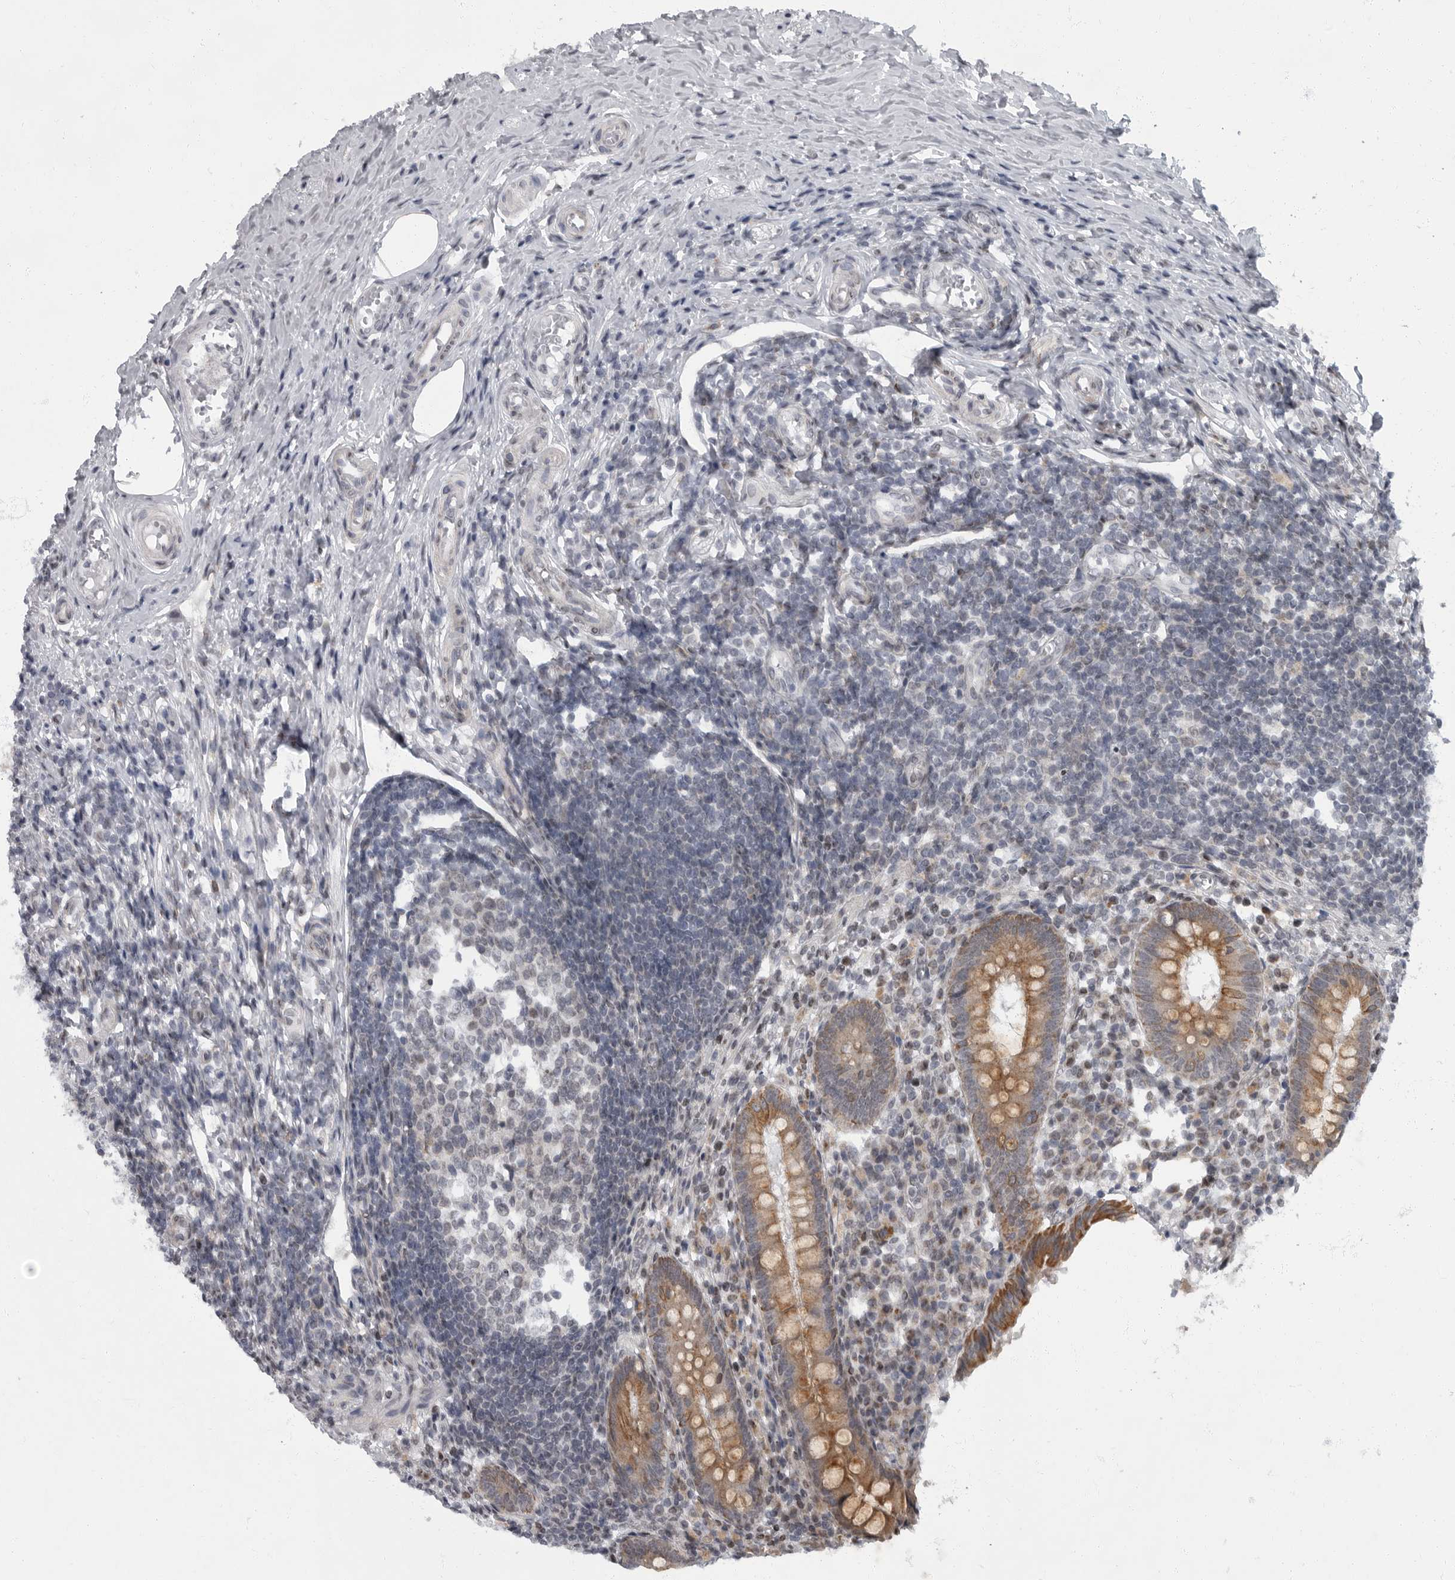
{"staining": {"intensity": "moderate", "quantity": ">75%", "location": "cytoplasmic/membranous"}, "tissue": "appendix", "cell_type": "Glandular cells", "image_type": "normal", "snomed": [{"axis": "morphology", "description": "Normal tissue, NOS"}, {"axis": "topography", "description": "Appendix"}], "caption": "This photomicrograph exhibits IHC staining of normal appendix, with medium moderate cytoplasmic/membranous expression in approximately >75% of glandular cells.", "gene": "EVI5", "patient": {"sex": "female", "age": 17}}